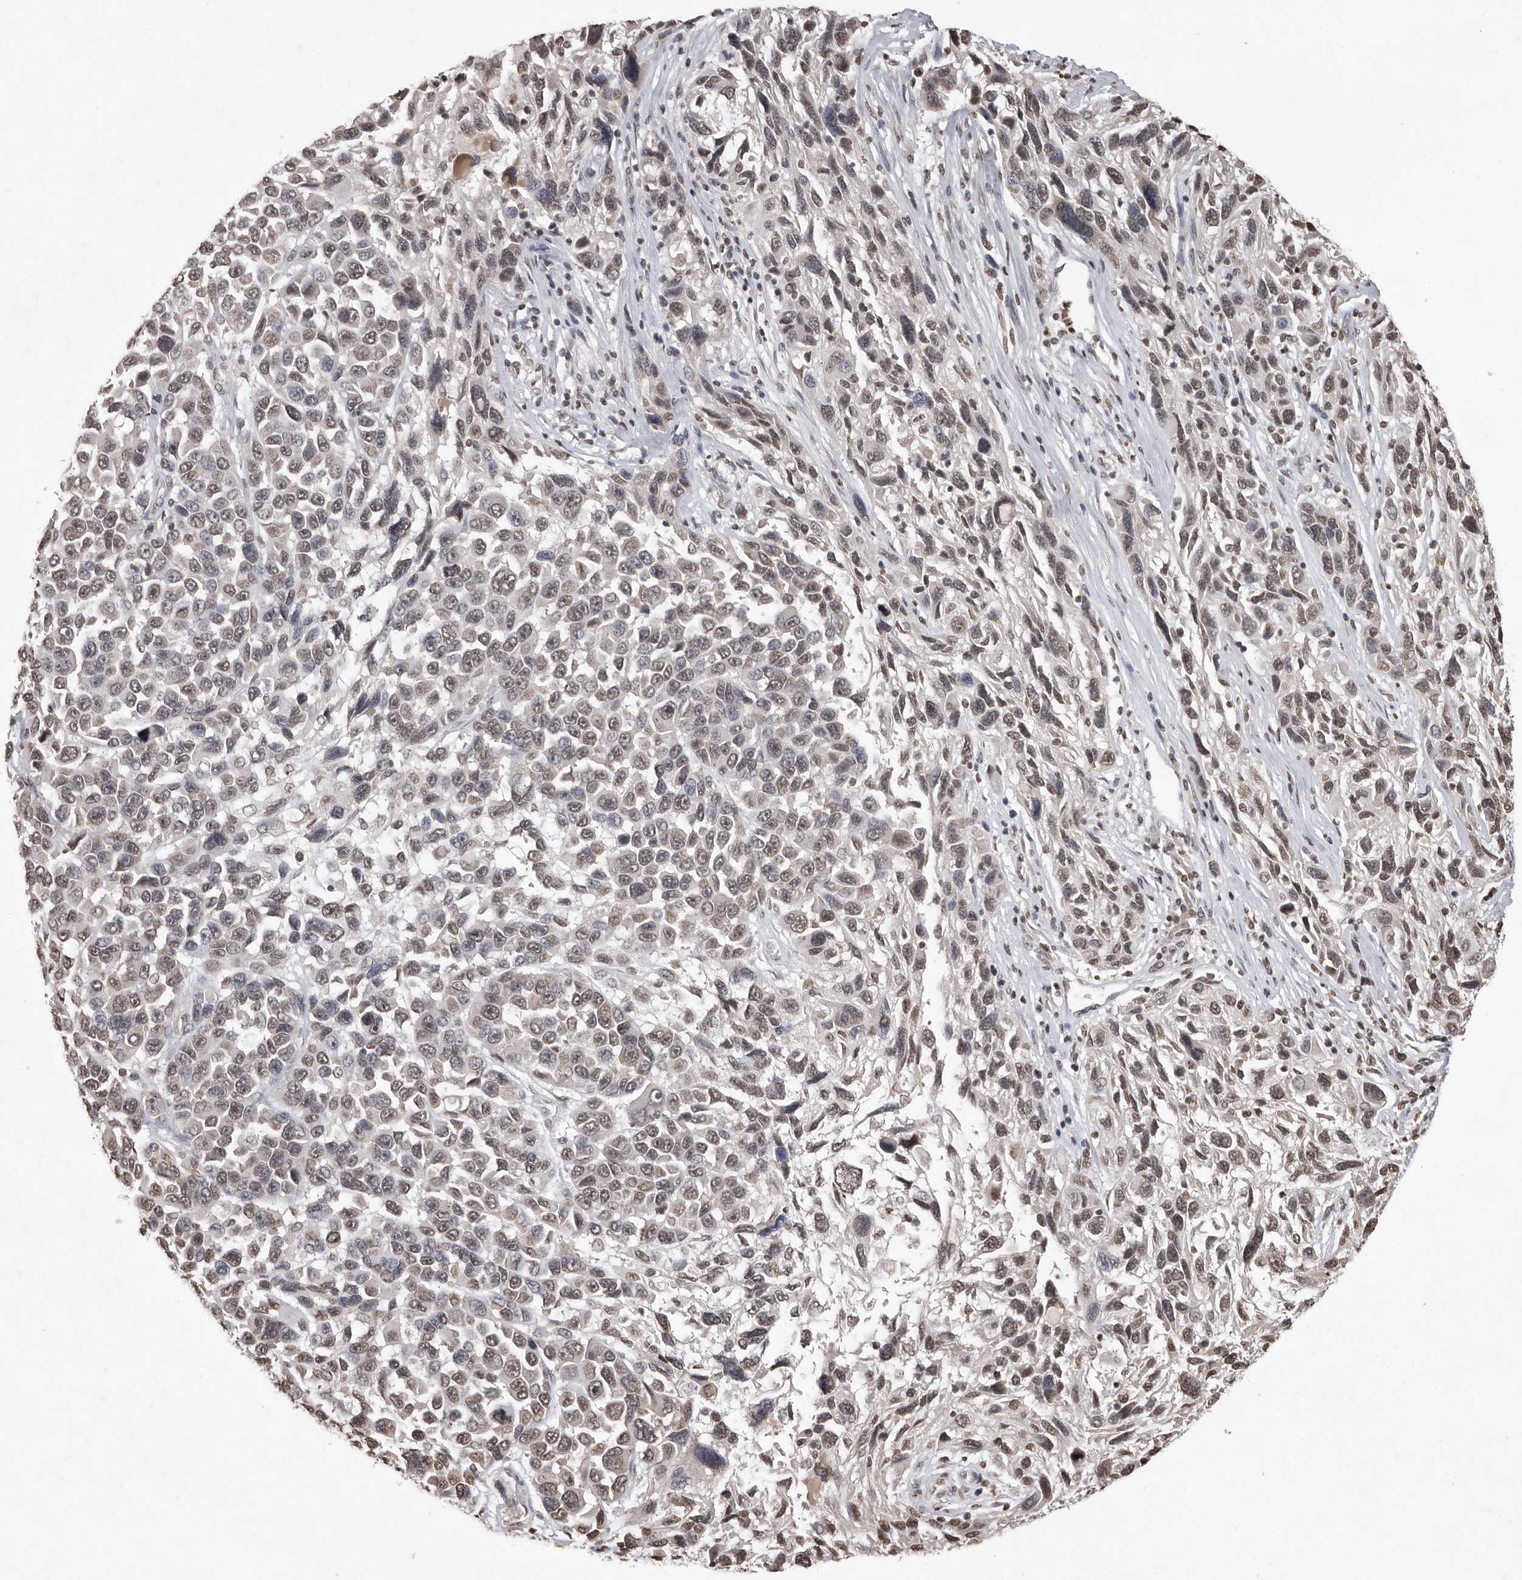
{"staining": {"intensity": "weak", "quantity": "25%-75%", "location": "nuclear"}, "tissue": "melanoma", "cell_type": "Tumor cells", "image_type": "cancer", "snomed": [{"axis": "morphology", "description": "Malignant melanoma, NOS"}, {"axis": "topography", "description": "Skin"}], "caption": "A histopathology image of melanoma stained for a protein exhibits weak nuclear brown staining in tumor cells.", "gene": "WDR45", "patient": {"sex": "male", "age": 53}}